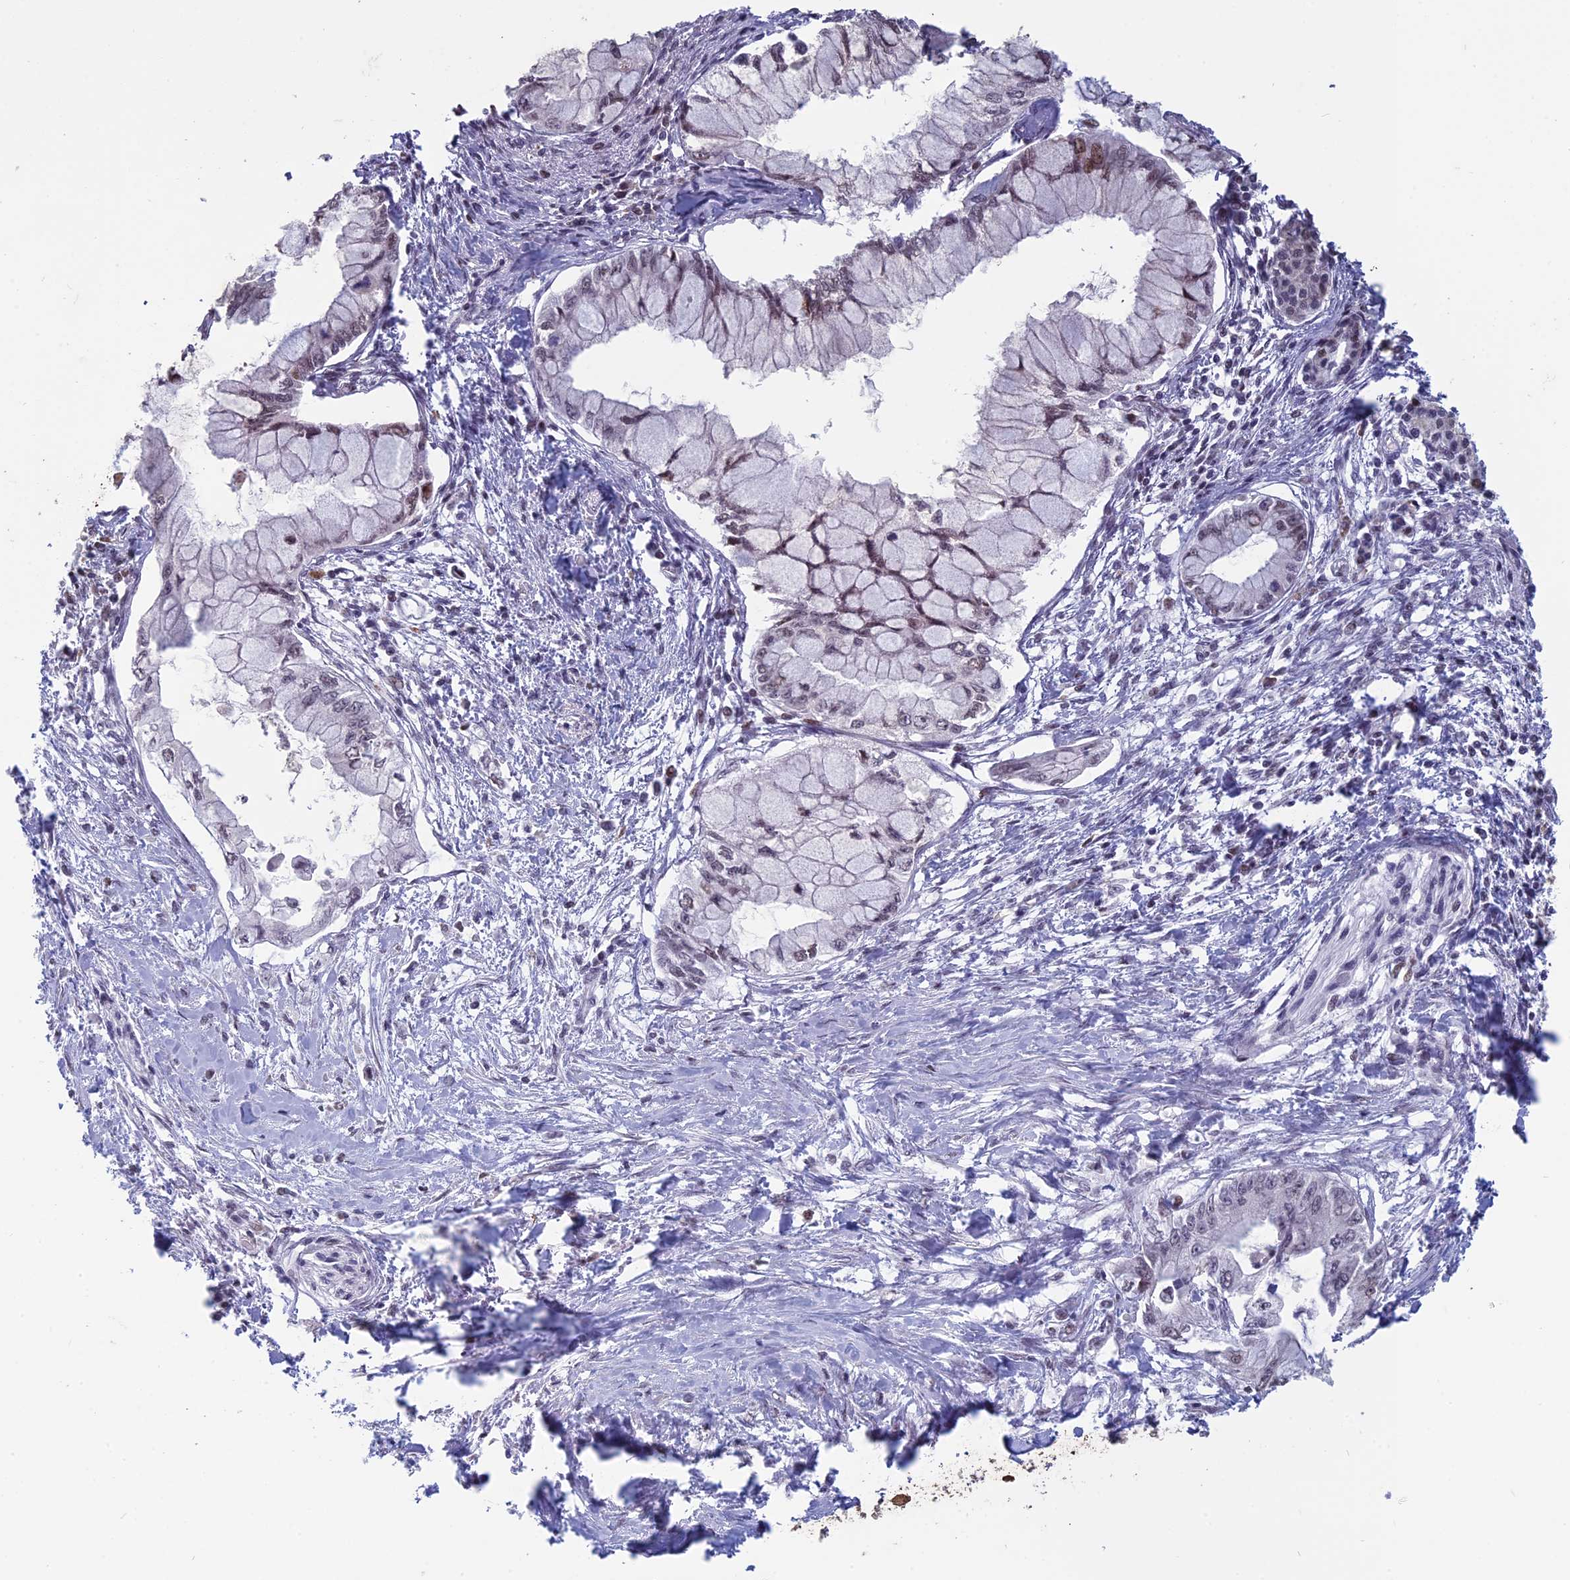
{"staining": {"intensity": "weak", "quantity": "25%-75%", "location": "nuclear"}, "tissue": "pancreatic cancer", "cell_type": "Tumor cells", "image_type": "cancer", "snomed": [{"axis": "morphology", "description": "Adenocarcinoma, NOS"}, {"axis": "topography", "description": "Pancreas"}], "caption": "A high-resolution micrograph shows immunohistochemistry staining of pancreatic cancer, which exhibits weak nuclear positivity in about 25%-75% of tumor cells. Nuclei are stained in blue.", "gene": "MFAP1", "patient": {"sex": "male", "age": 48}}